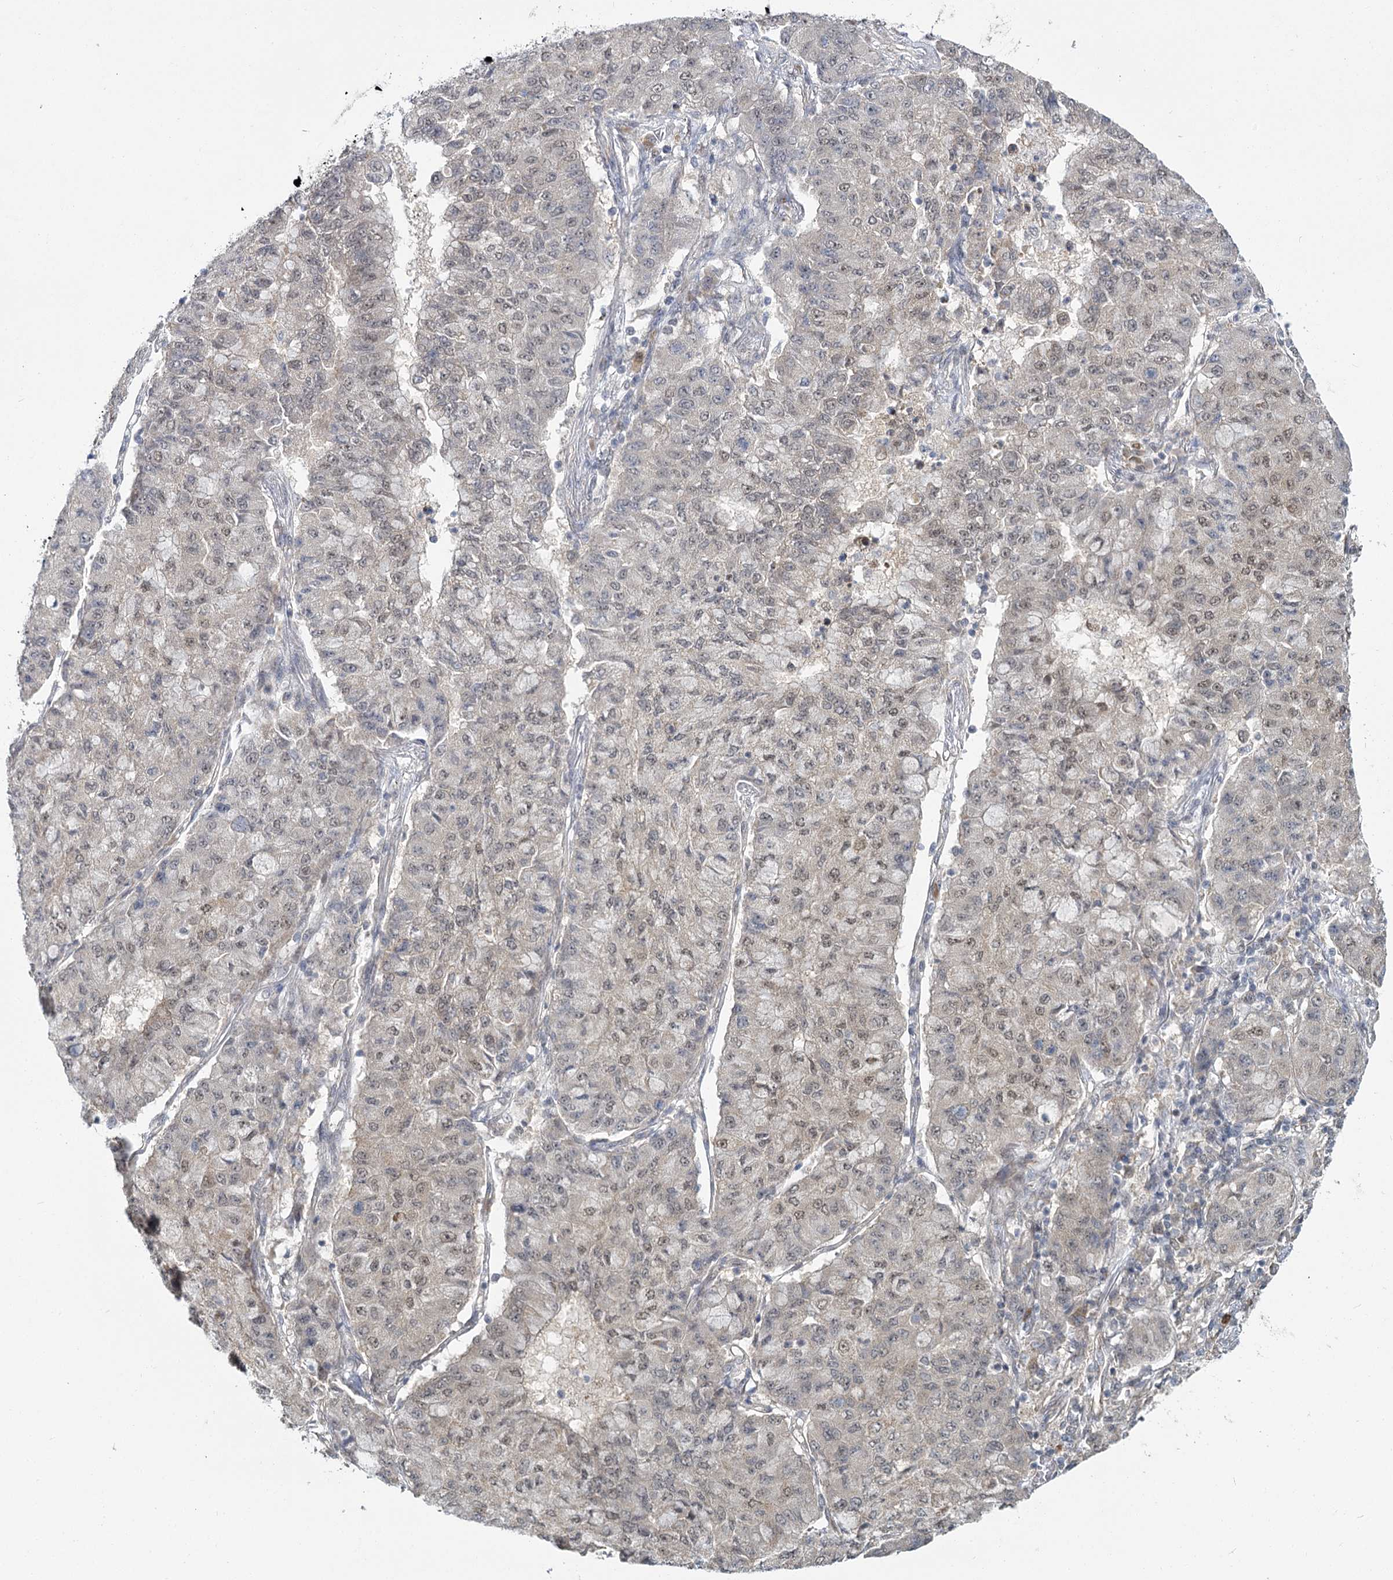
{"staining": {"intensity": "weak", "quantity": "25%-75%", "location": "nuclear"}, "tissue": "lung cancer", "cell_type": "Tumor cells", "image_type": "cancer", "snomed": [{"axis": "morphology", "description": "Squamous cell carcinoma, NOS"}, {"axis": "topography", "description": "Lung"}], "caption": "An image showing weak nuclear expression in approximately 25%-75% of tumor cells in squamous cell carcinoma (lung), as visualized by brown immunohistochemical staining.", "gene": "TBC1D9B", "patient": {"sex": "male", "age": 74}}